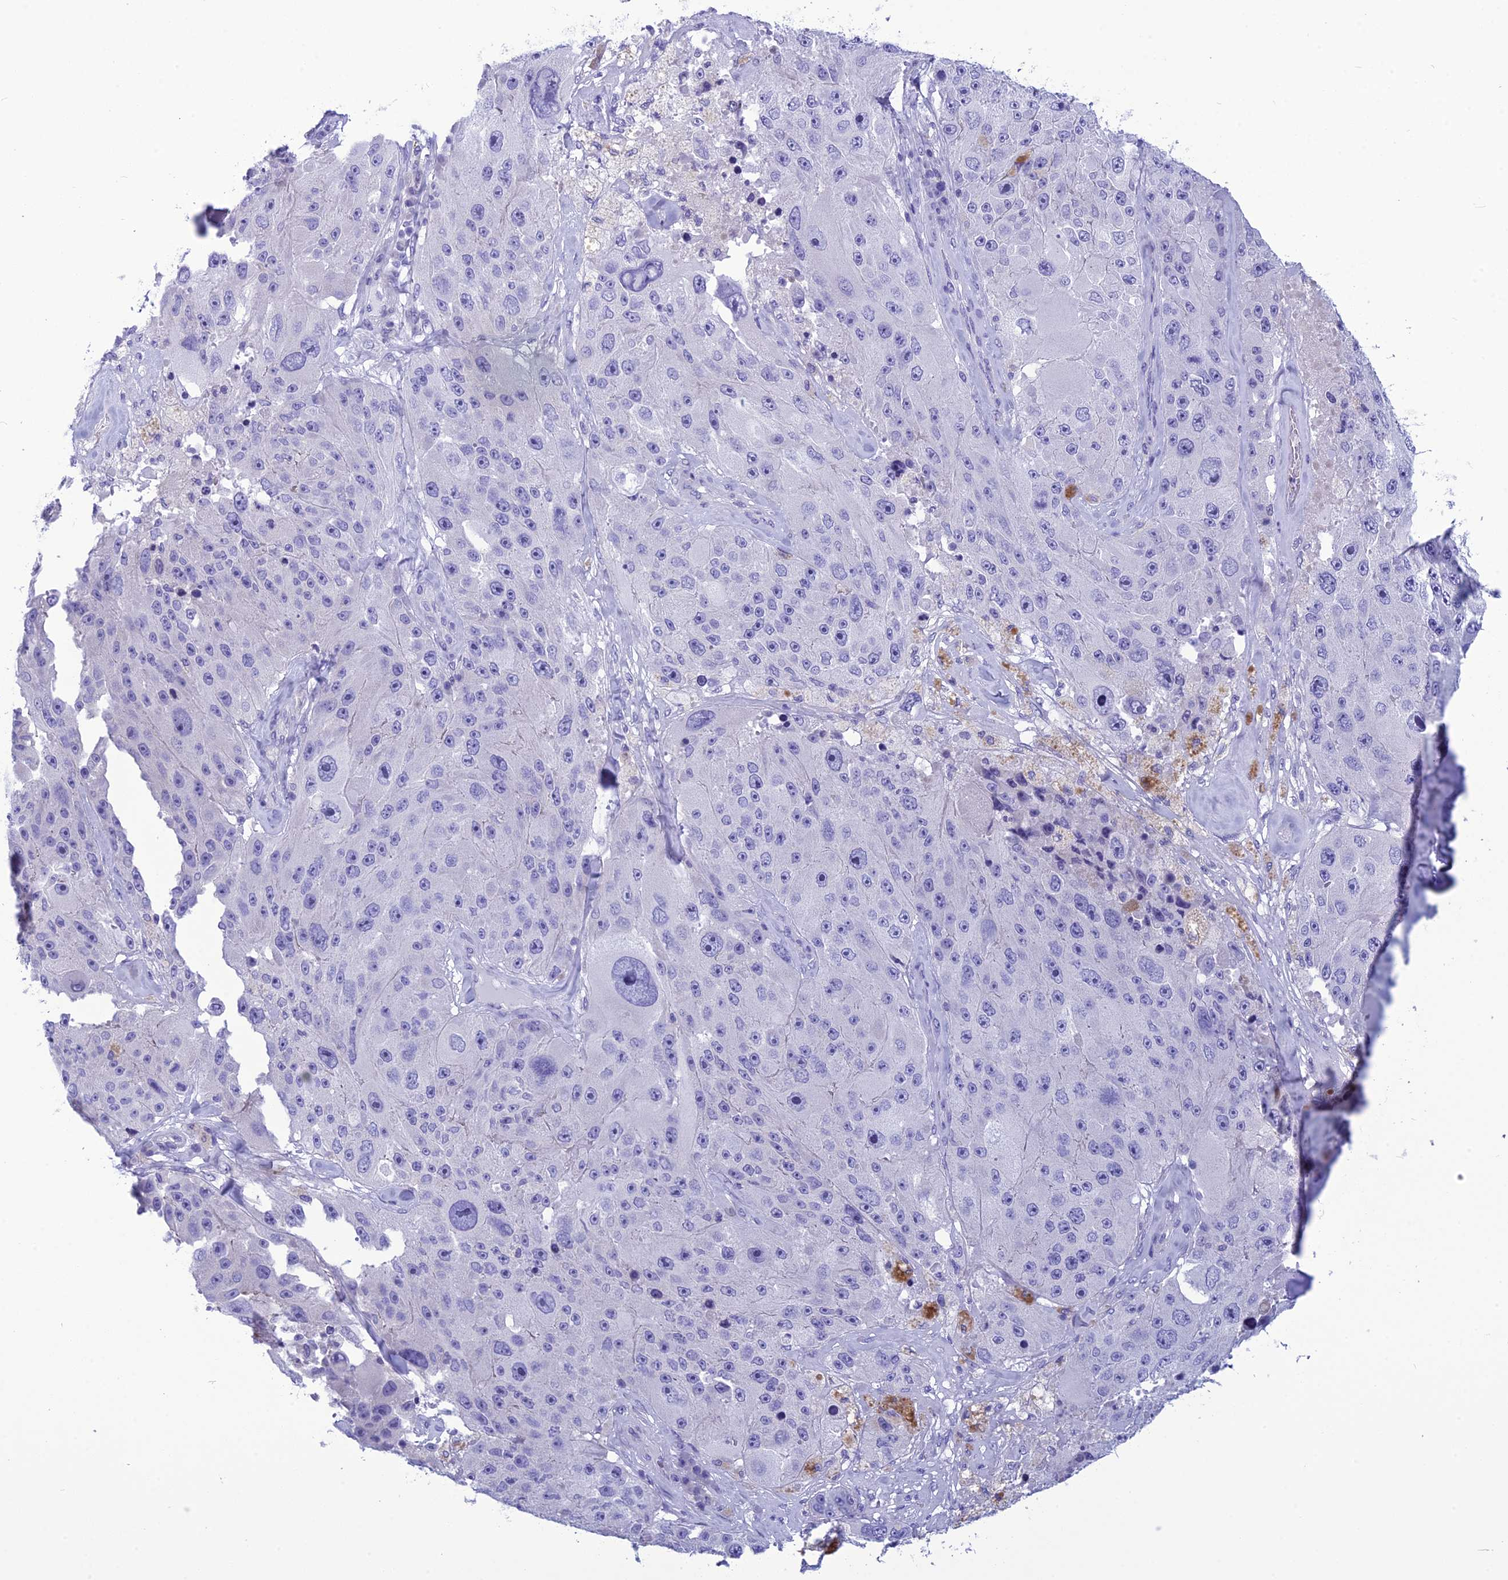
{"staining": {"intensity": "negative", "quantity": "none", "location": "none"}, "tissue": "melanoma", "cell_type": "Tumor cells", "image_type": "cancer", "snomed": [{"axis": "morphology", "description": "Malignant melanoma, Metastatic site"}, {"axis": "topography", "description": "Lymph node"}], "caption": "DAB (3,3'-diaminobenzidine) immunohistochemical staining of melanoma exhibits no significant positivity in tumor cells. The staining was performed using DAB (3,3'-diaminobenzidine) to visualize the protein expression in brown, while the nuclei were stained in blue with hematoxylin (Magnification: 20x).", "gene": "BBS2", "patient": {"sex": "male", "age": 62}}